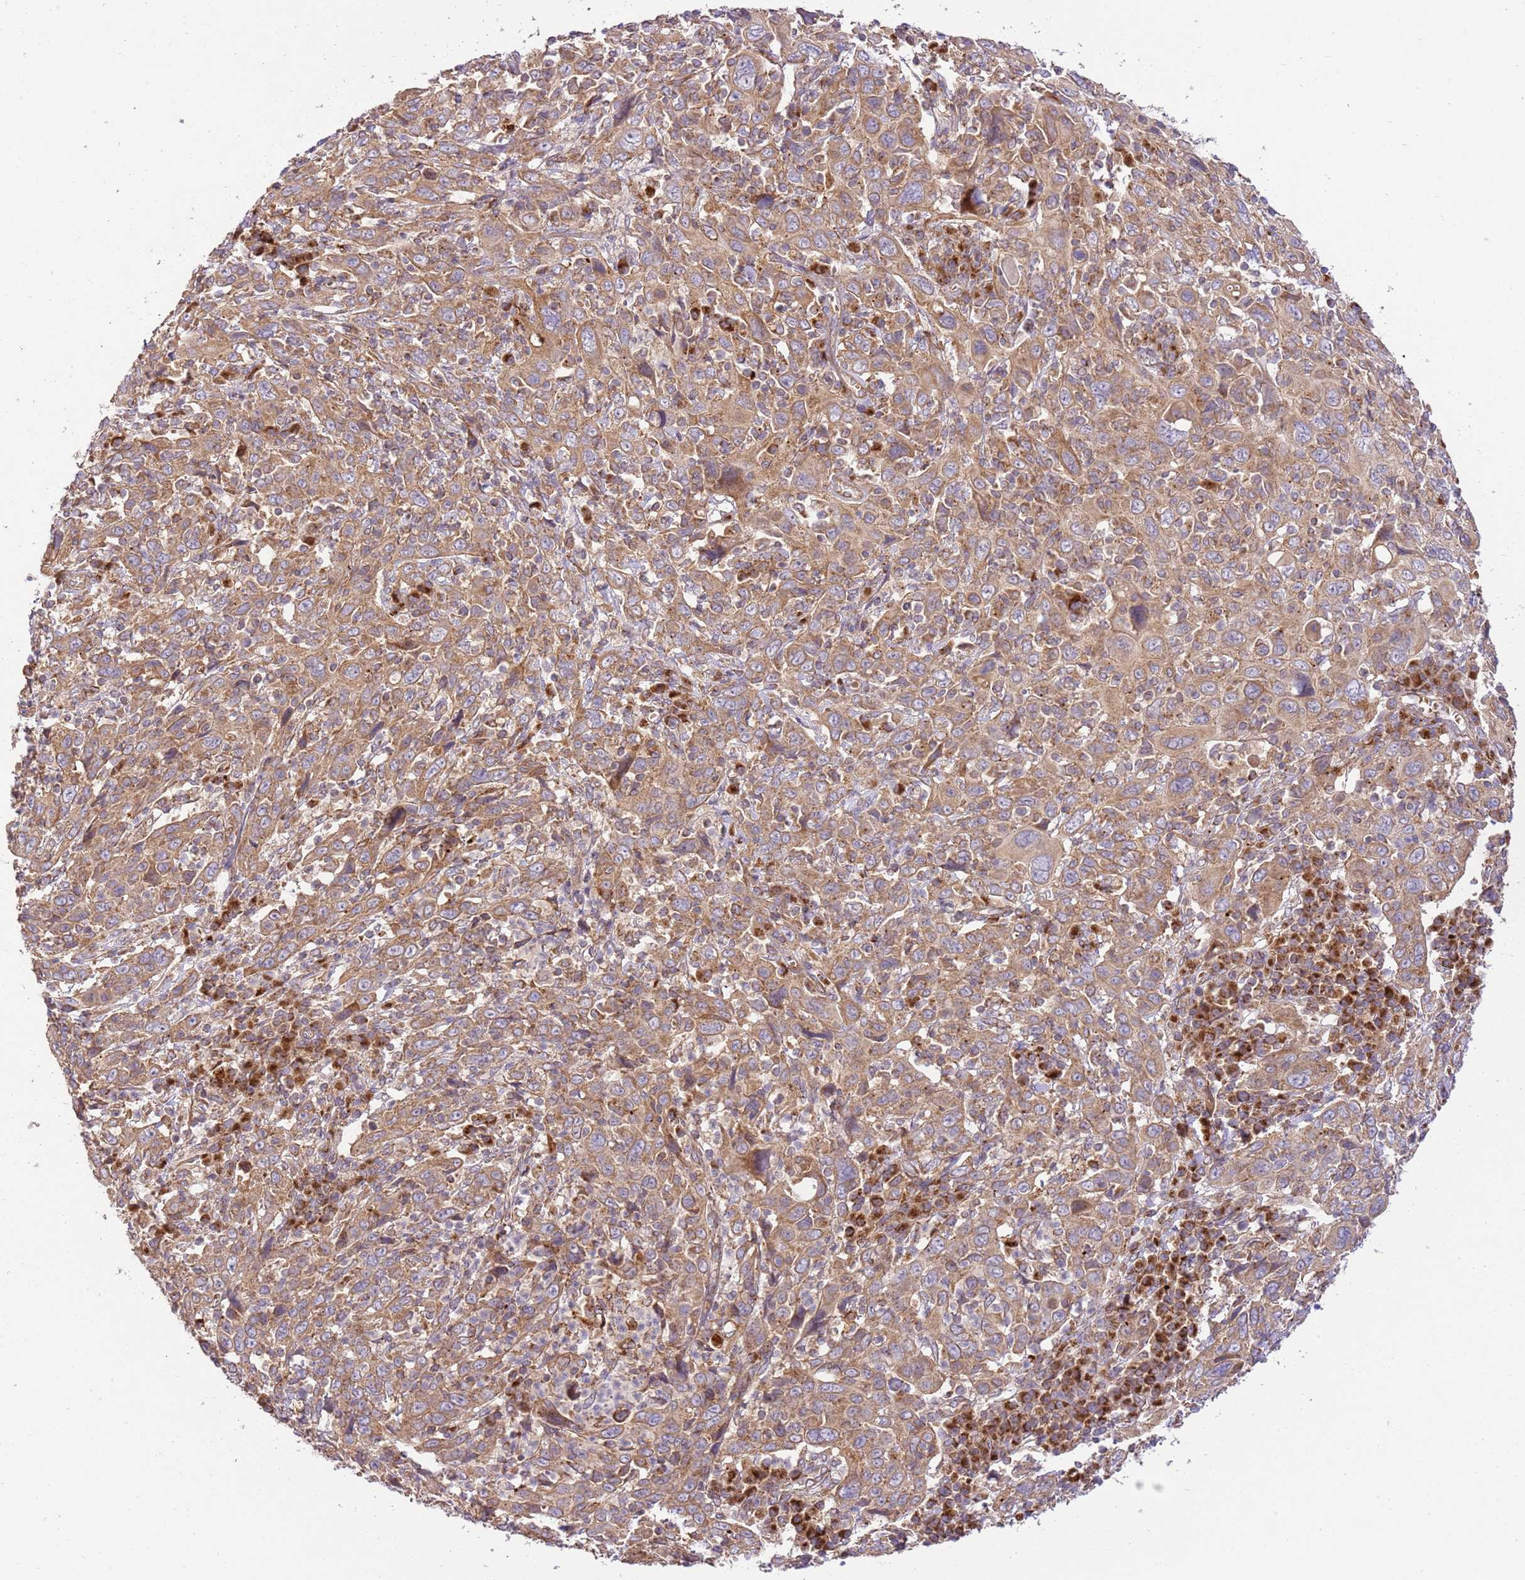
{"staining": {"intensity": "moderate", "quantity": ">75%", "location": "cytoplasmic/membranous"}, "tissue": "cervical cancer", "cell_type": "Tumor cells", "image_type": "cancer", "snomed": [{"axis": "morphology", "description": "Squamous cell carcinoma, NOS"}, {"axis": "topography", "description": "Cervix"}], "caption": "This image displays IHC staining of squamous cell carcinoma (cervical), with medium moderate cytoplasmic/membranous staining in approximately >75% of tumor cells.", "gene": "SPATA2L", "patient": {"sex": "female", "age": 46}}